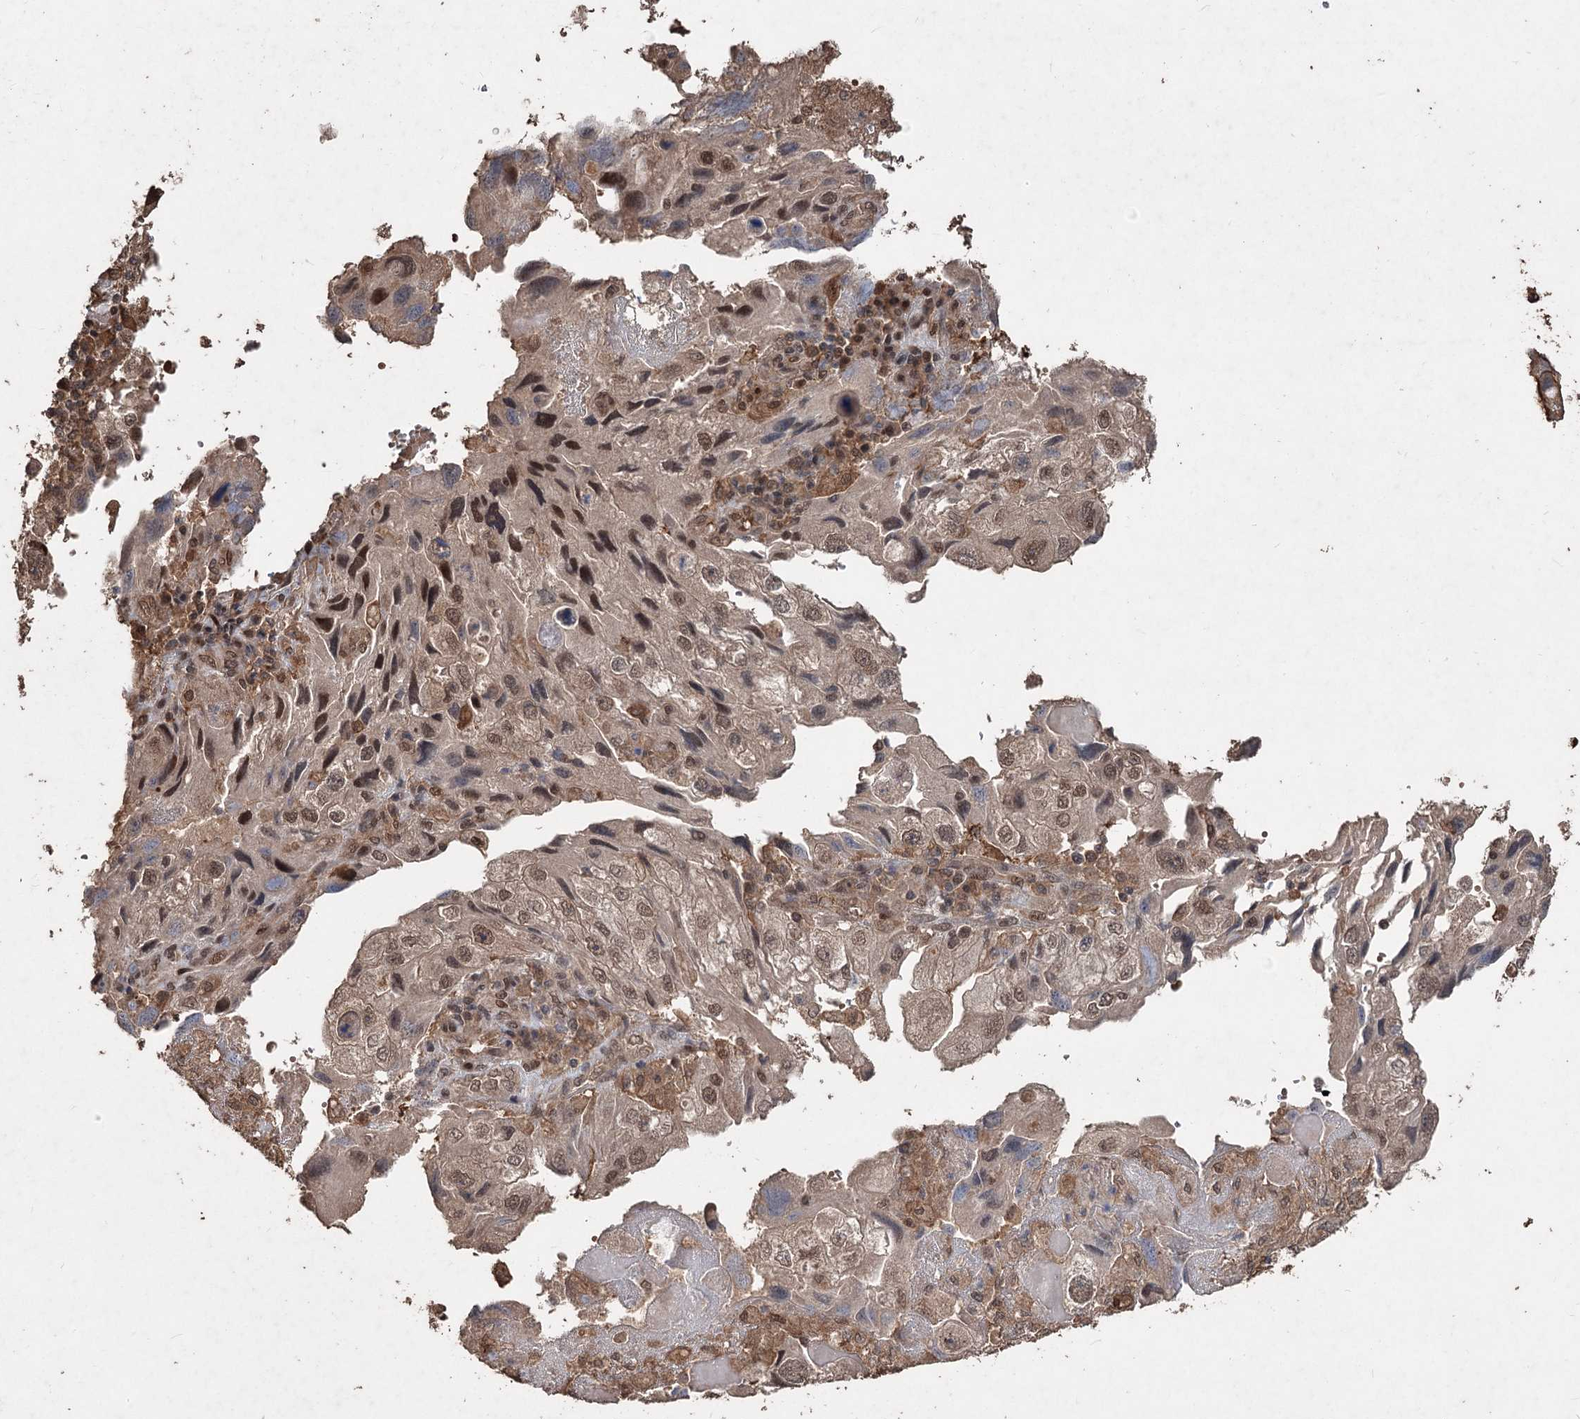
{"staining": {"intensity": "moderate", "quantity": ">75%", "location": "nuclear"}, "tissue": "endometrial cancer", "cell_type": "Tumor cells", "image_type": "cancer", "snomed": [{"axis": "morphology", "description": "Adenocarcinoma, NOS"}, {"axis": "topography", "description": "Endometrium"}], "caption": "Brown immunohistochemical staining in human endometrial cancer (adenocarcinoma) shows moderate nuclear expression in approximately >75% of tumor cells.", "gene": "FBXO7", "patient": {"sex": "female", "age": 49}}